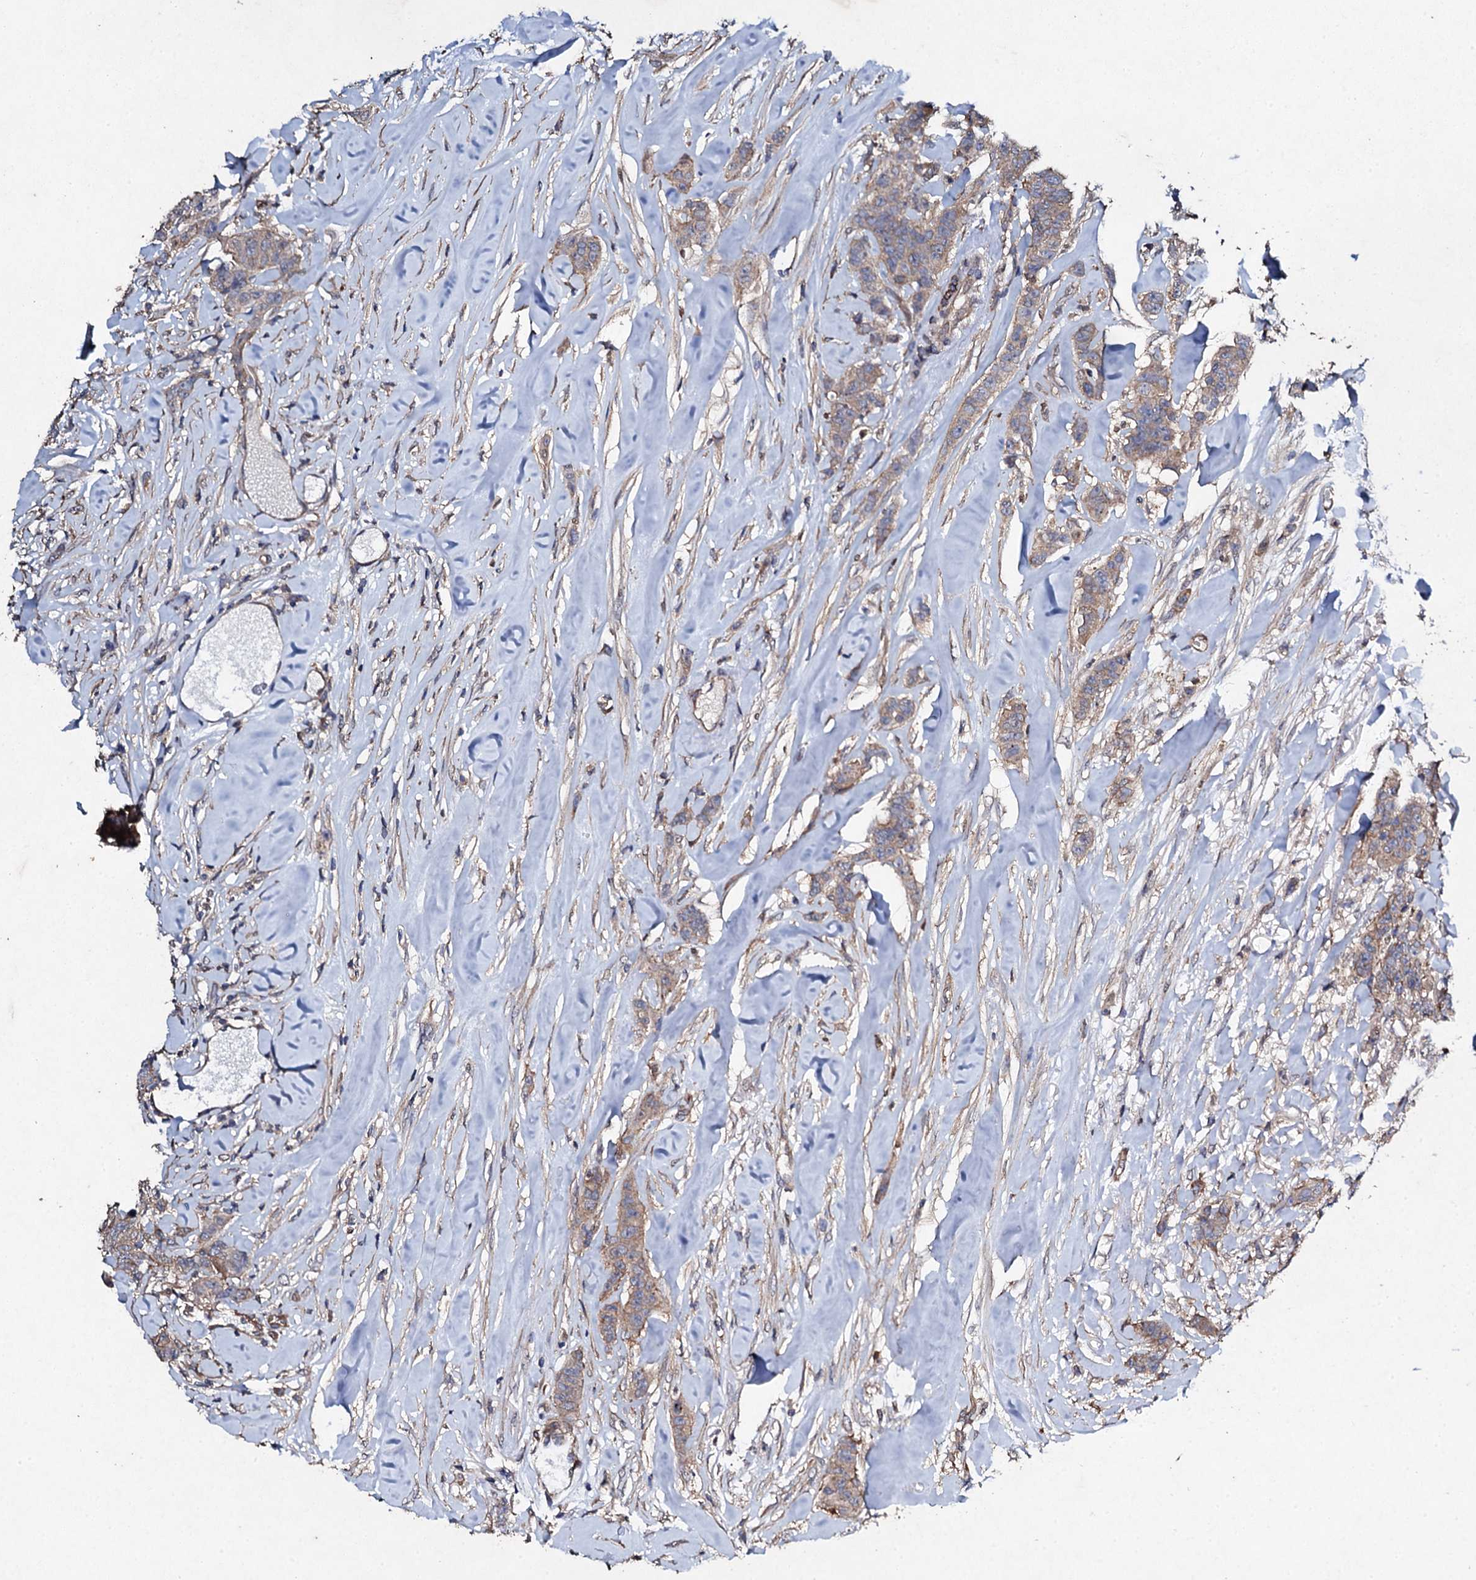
{"staining": {"intensity": "weak", "quantity": ">75%", "location": "cytoplasmic/membranous"}, "tissue": "breast cancer", "cell_type": "Tumor cells", "image_type": "cancer", "snomed": [{"axis": "morphology", "description": "Duct carcinoma"}, {"axis": "topography", "description": "Breast"}], "caption": "High-magnification brightfield microscopy of breast cancer (intraductal carcinoma) stained with DAB (3,3'-diaminobenzidine) (brown) and counterstained with hematoxylin (blue). tumor cells exhibit weak cytoplasmic/membranous positivity is present in approximately>75% of cells.", "gene": "MOCOS", "patient": {"sex": "female", "age": 40}}